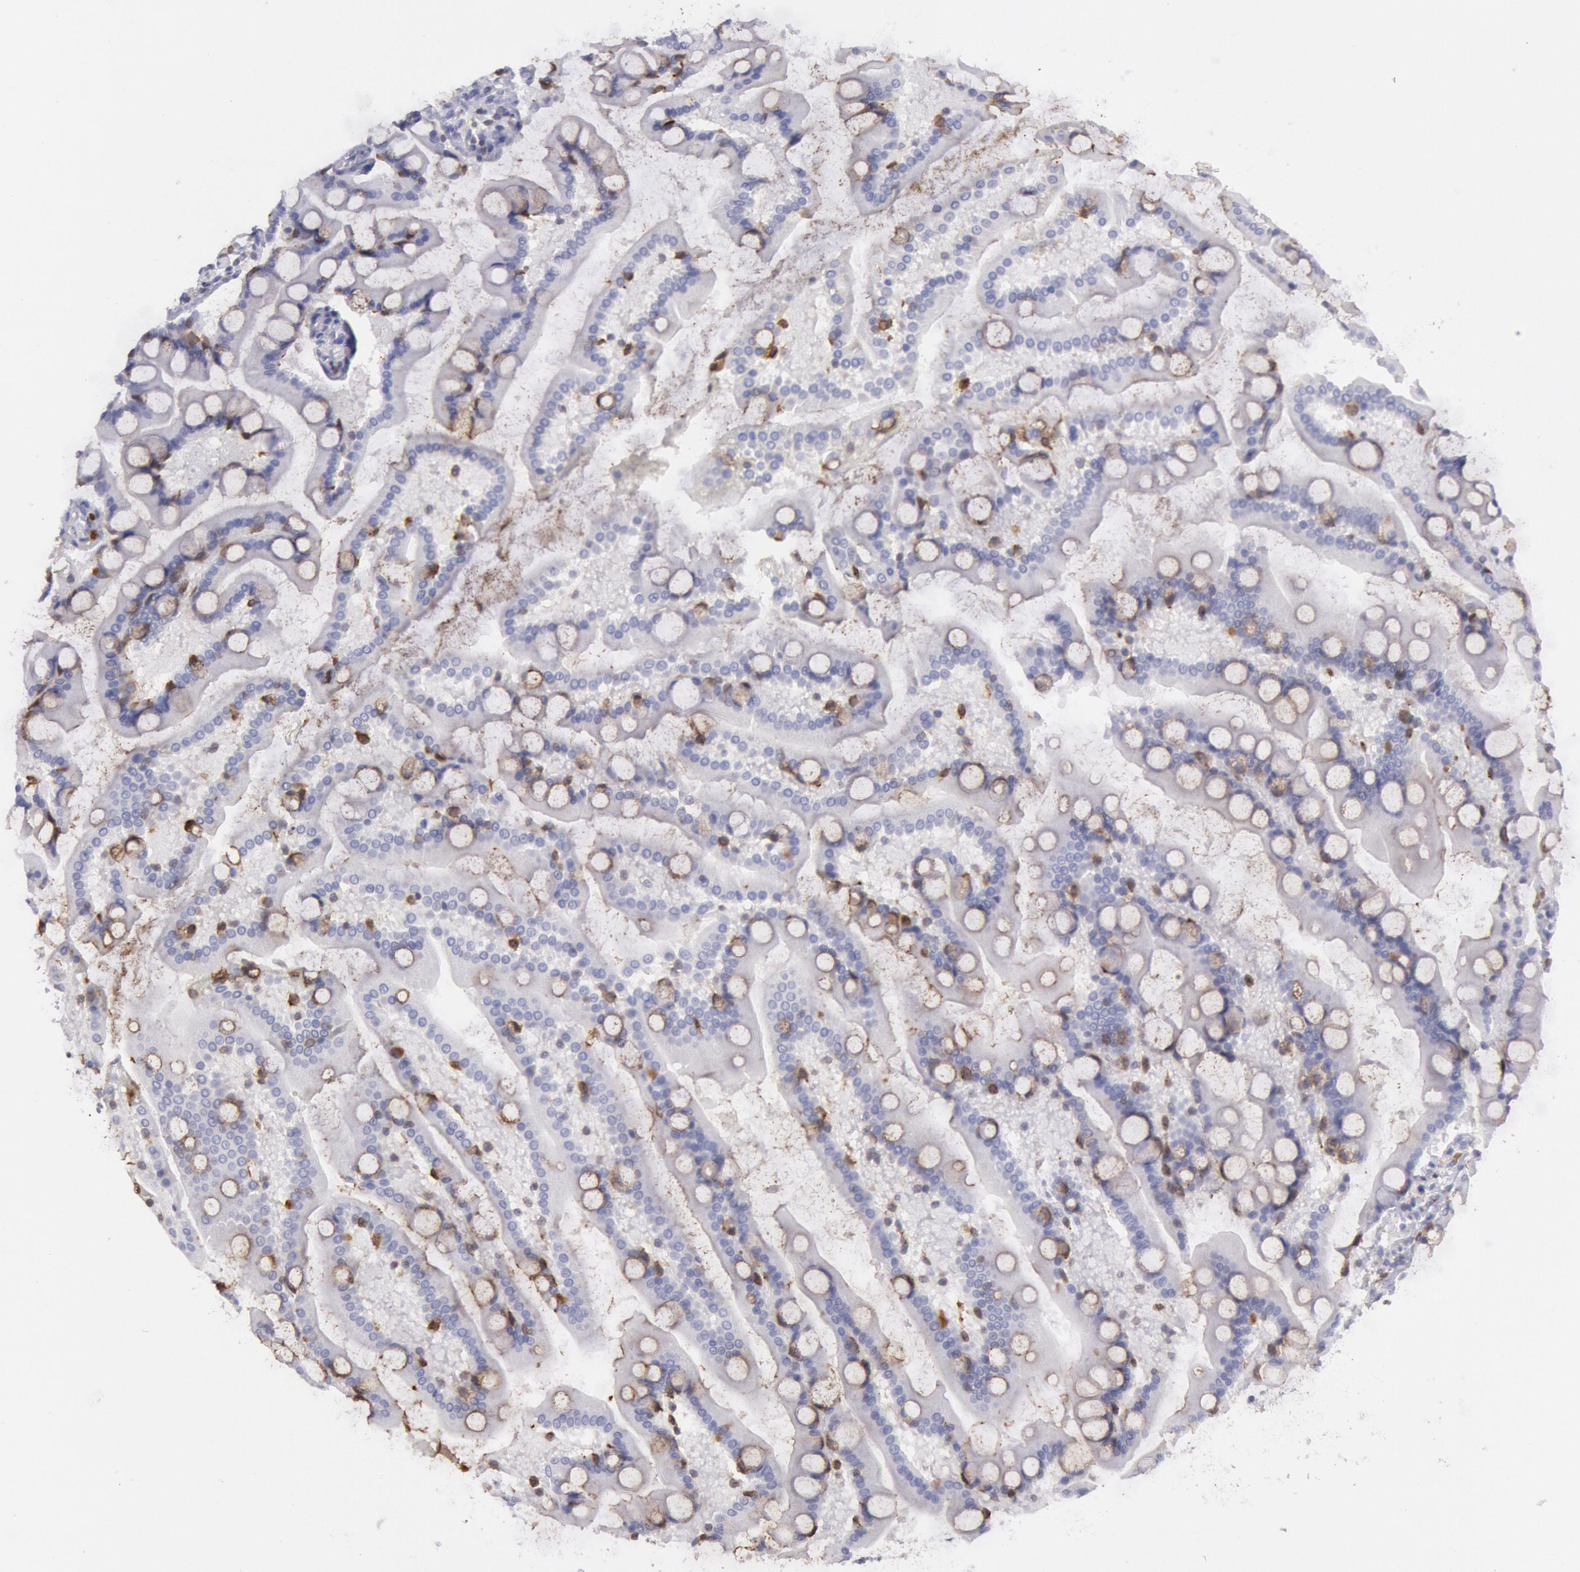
{"staining": {"intensity": "weak", "quantity": "<25%", "location": "cytoplasmic/membranous"}, "tissue": "small intestine", "cell_type": "Glandular cells", "image_type": "normal", "snomed": [{"axis": "morphology", "description": "Normal tissue, NOS"}, {"axis": "topography", "description": "Small intestine"}], "caption": "Photomicrograph shows no protein expression in glandular cells of normal small intestine. (DAB IHC visualized using brightfield microscopy, high magnification).", "gene": "RAB27A", "patient": {"sex": "male", "age": 41}}